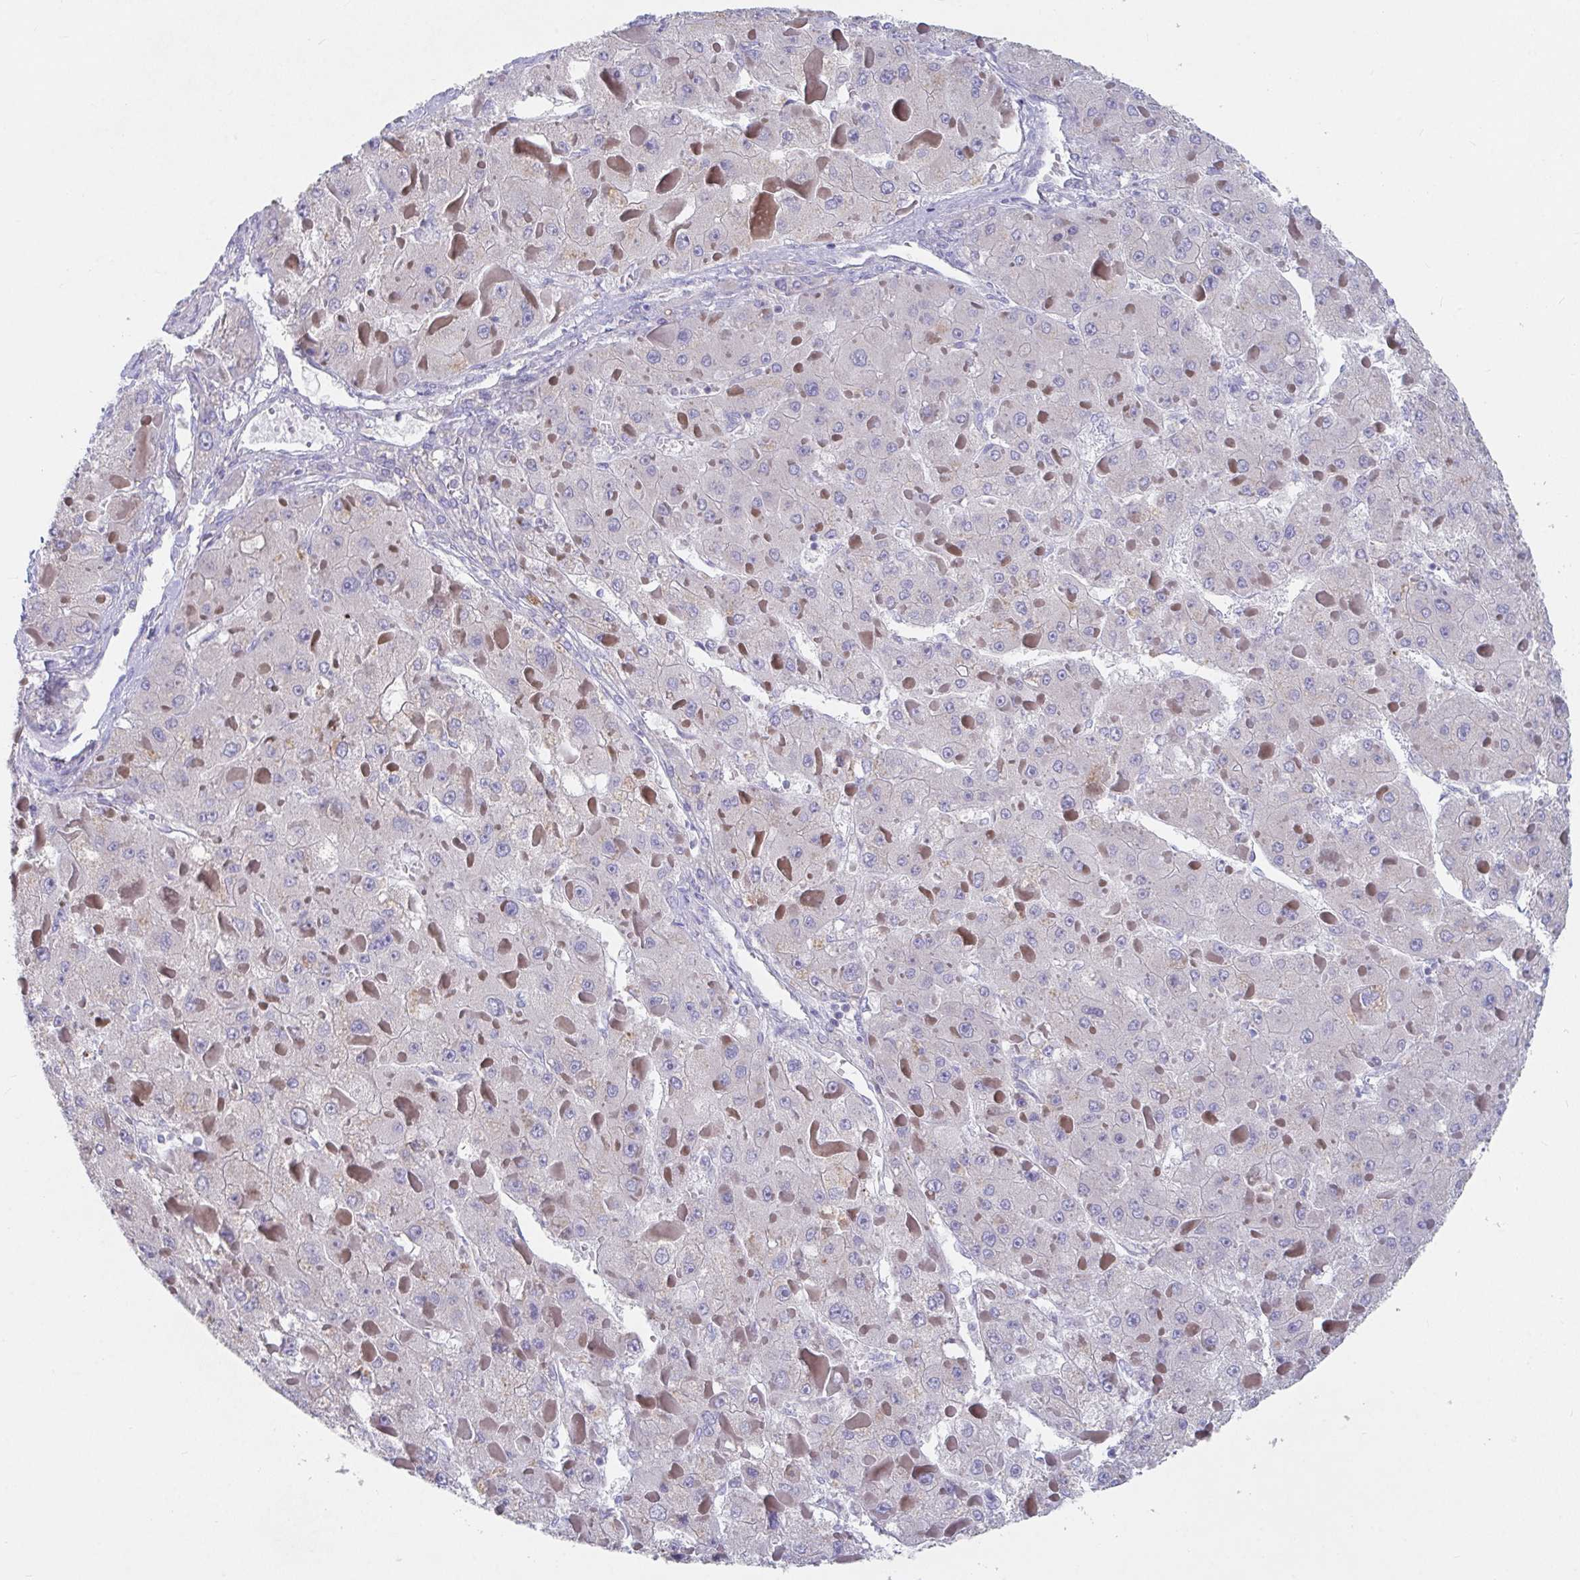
{"staining": {"intensity": "negative", "quantity": "none", "location": "none"}, "tissue": "liver cancer", "cell_type": "Tumor cells", "image_type": "cancer", "snomed": [{"axis": "morphology", "description": "Carcinoma, Hepatocellular, NOS"}, {"axis": "topography", "description": "Liver"}], "caption": "Immunohistochemistry micrograph of human liver cancer (hepatocellular carcinoma) stained for a protein (brown), which displays no expression in tumor cells.", "gene": "ZNF561", "patient": {"sex": "female", "age": 73}}